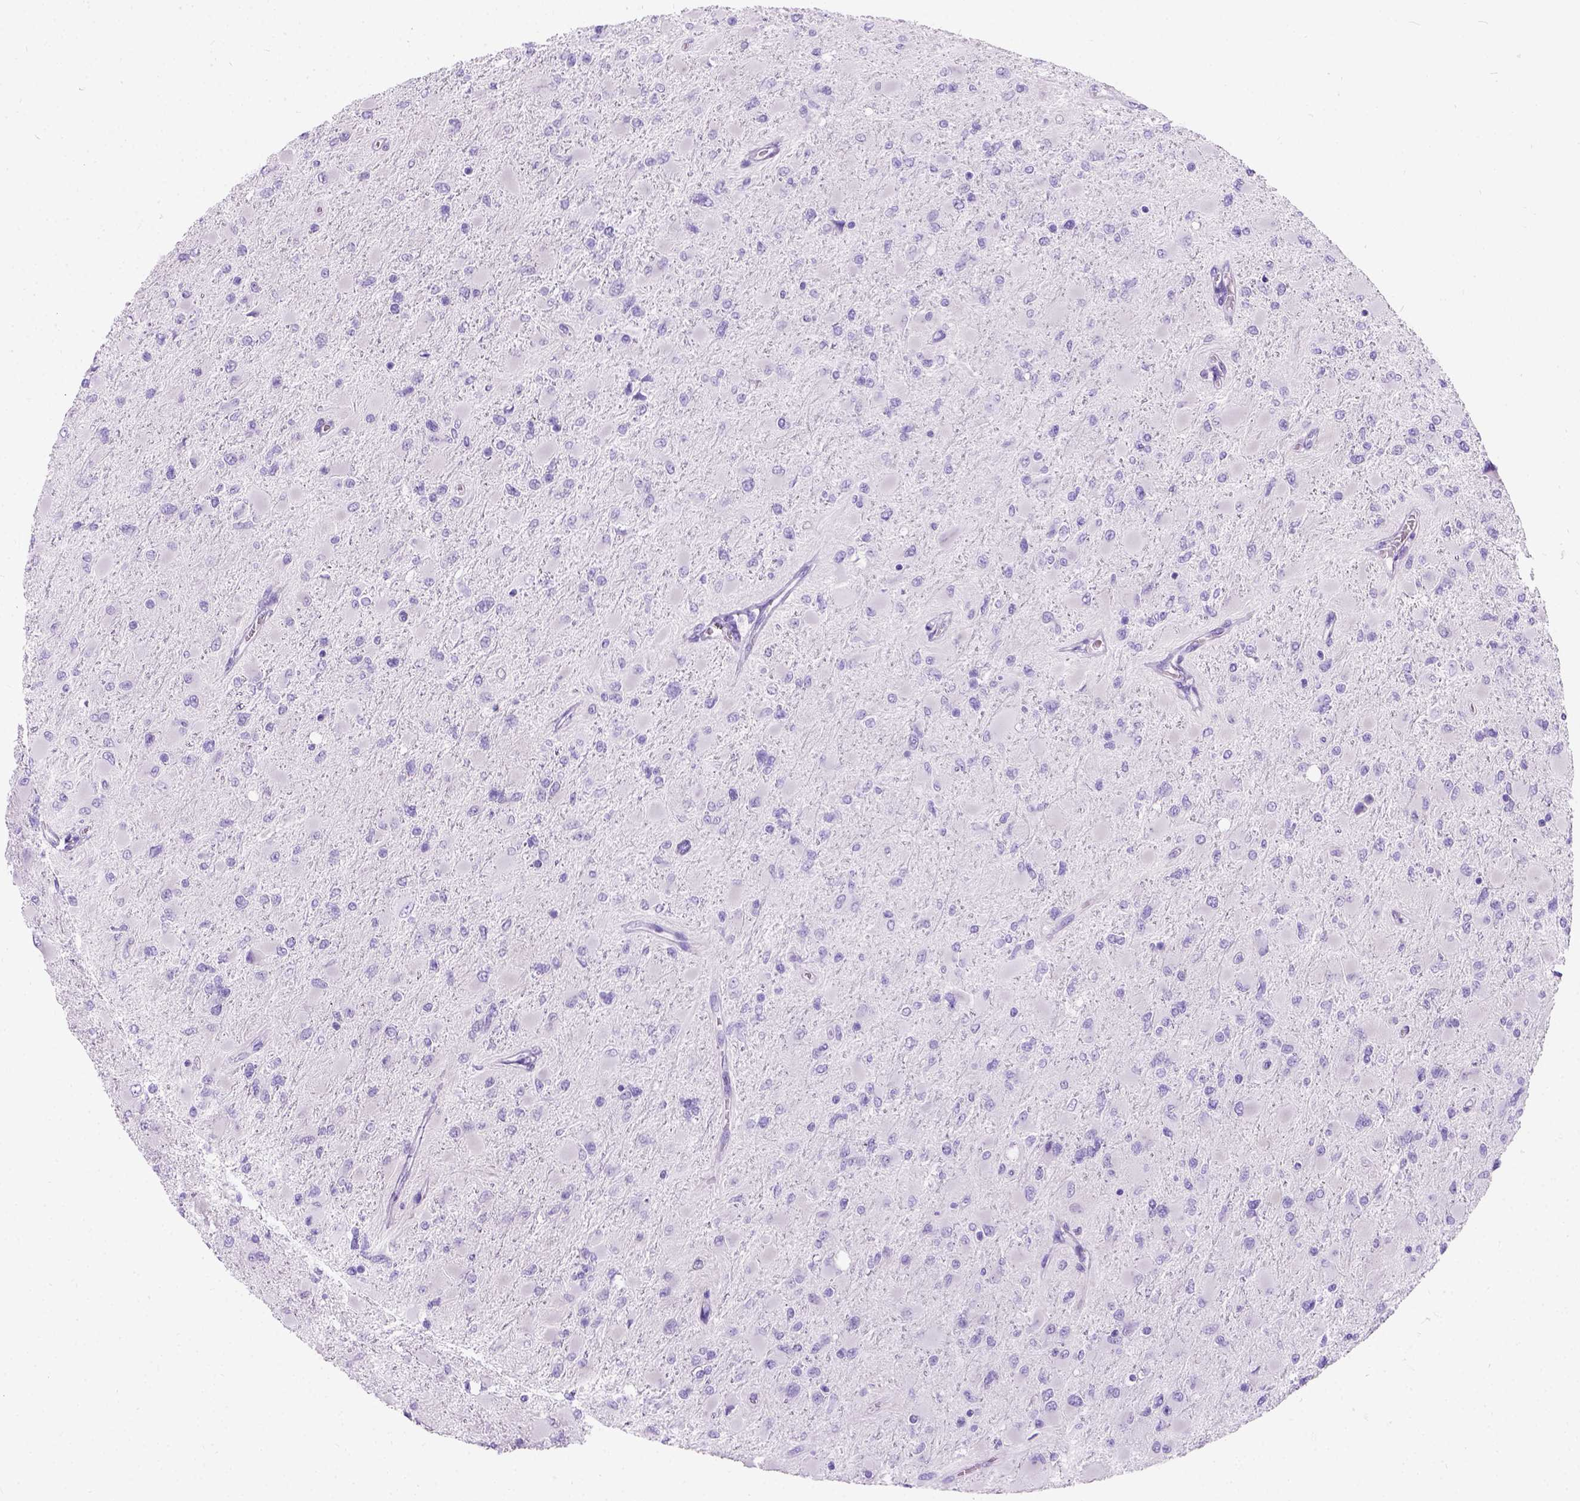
{"staining": {"intensity": "negative", "quantity": "none", "location": "none"}, "tissue": "glioma", "cell_type": "Tumor cells", "image_type": "cancer", "snomed": [{"axis": "morphology", "description": "Glioma, malignant, High grade"}, {"axis": "topography", "description": "Cerebral cortex"}], "caption": "Immunohistochemistry (IHC) histopathology image of neoplastic tissue: high-grade glioma (malignant) stained with DAB demonstrates no significant protein expression in tumor cells. The staining is performed using DAB (3,3'-diaminobenzidine) brown chromogen with nuclei counter-stained in using hematoxylin.", "gene": "C7orf57", "patient": {"sex": "female", "age": 36}}